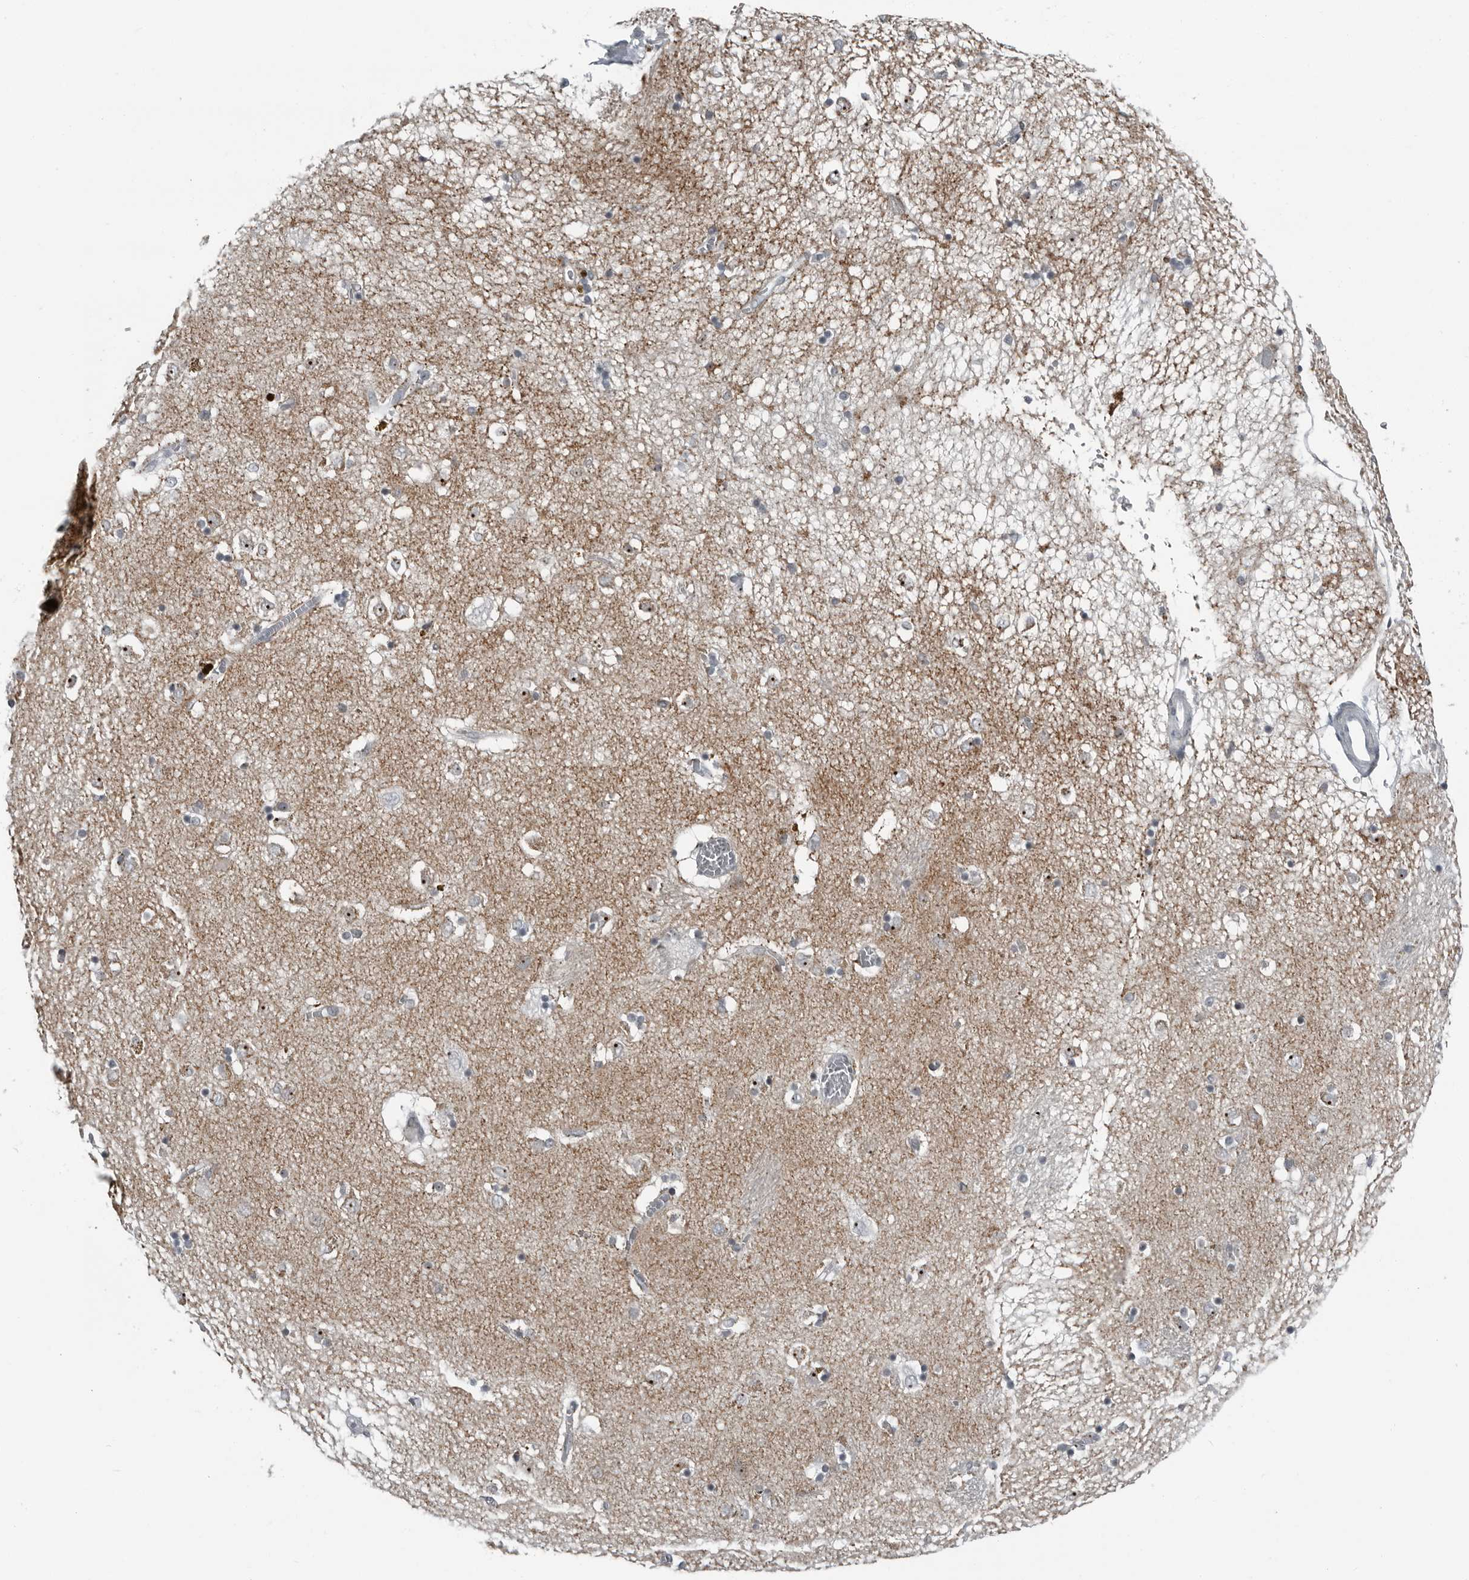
{"staining": {"intensity": "moderate", "quantity": "<25%", "location": "cytoplasmic/membranous,nuclear"}, "tissue": "caudate", "cell_type": "Glial cells", "image_type": "normal", "snomed": [{"axis": "morphology", "description": "Normal tissue, NOS"}, {"axis": "topography", "description": "Lateral ventricle wall"}], "caption": "The micrograph displays a brown stain indicating the presence of a protein in the cytoplasmic/membranous,nuclear of glial cells in caudate. (Brightfield microscopy of DAB IHC at high magnification).", "gene": "PDCD11", "patient": {"sex": "male", "age": 70}}